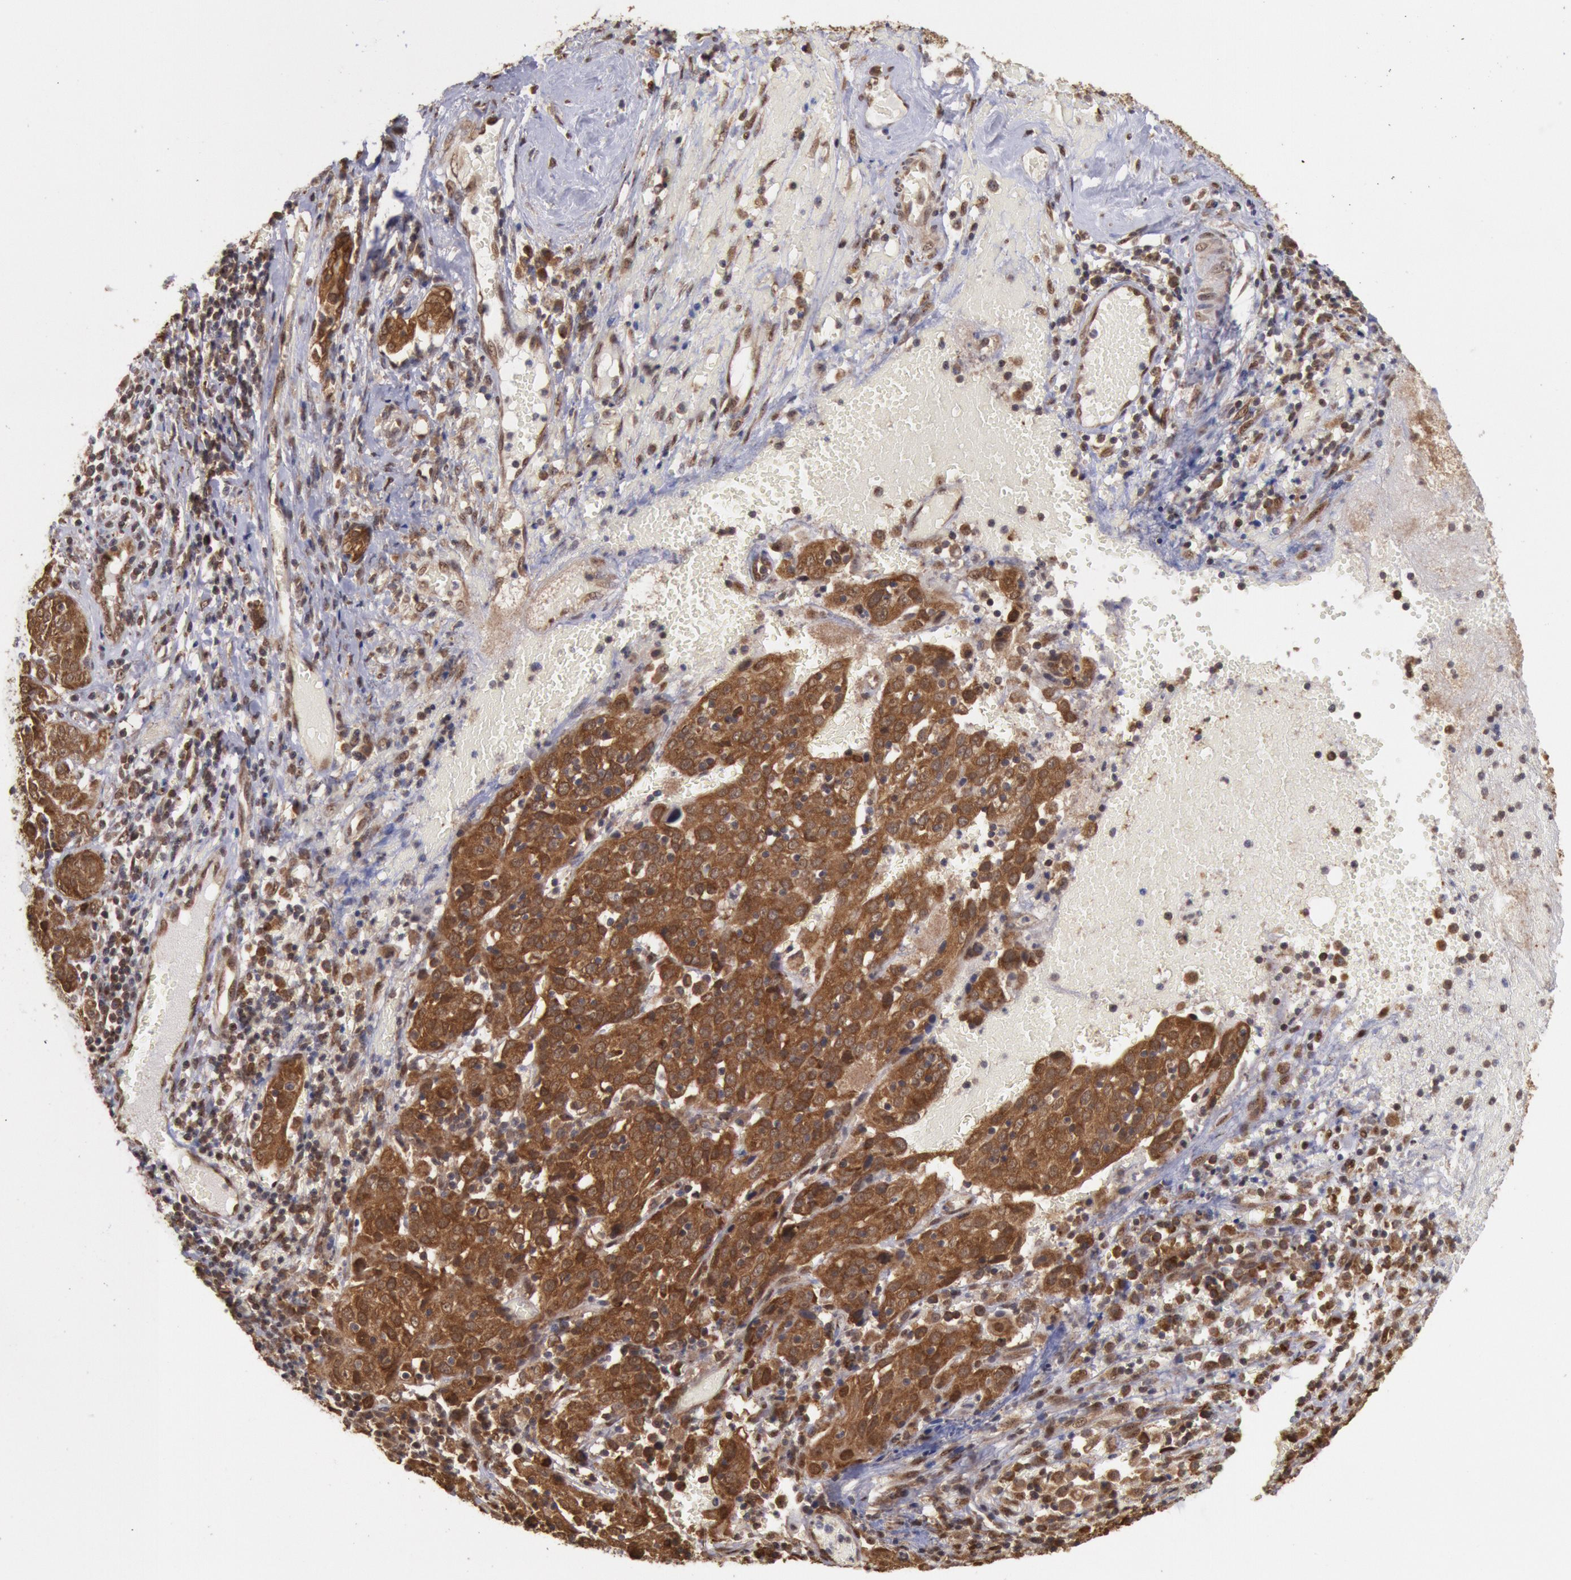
{"staining": {"intensity": "strong", "quantity": ">75%", "location": "cytoplasmic/membranous"}, "tissue": "cervical cancer", "cell_type": "Tumor cells", "image_type": "cancer", "snomed": [{"axis": "morphology", "description": "Normal tissue, NOS"}, {"axis": "morphology", "description": "Squamous cell carcinoma, NOS"}, {"axis": "topography", "description": "Cervix"}], "caption": "Squamous cell carcinoma (cervical) tissue demonstrates strong cytoplasmic/membranous expression in about >75% of tumor cells, visualized by immunohistochemistry.", "gene": "STX17", "patient": {"sex": "female", "age": 67}}